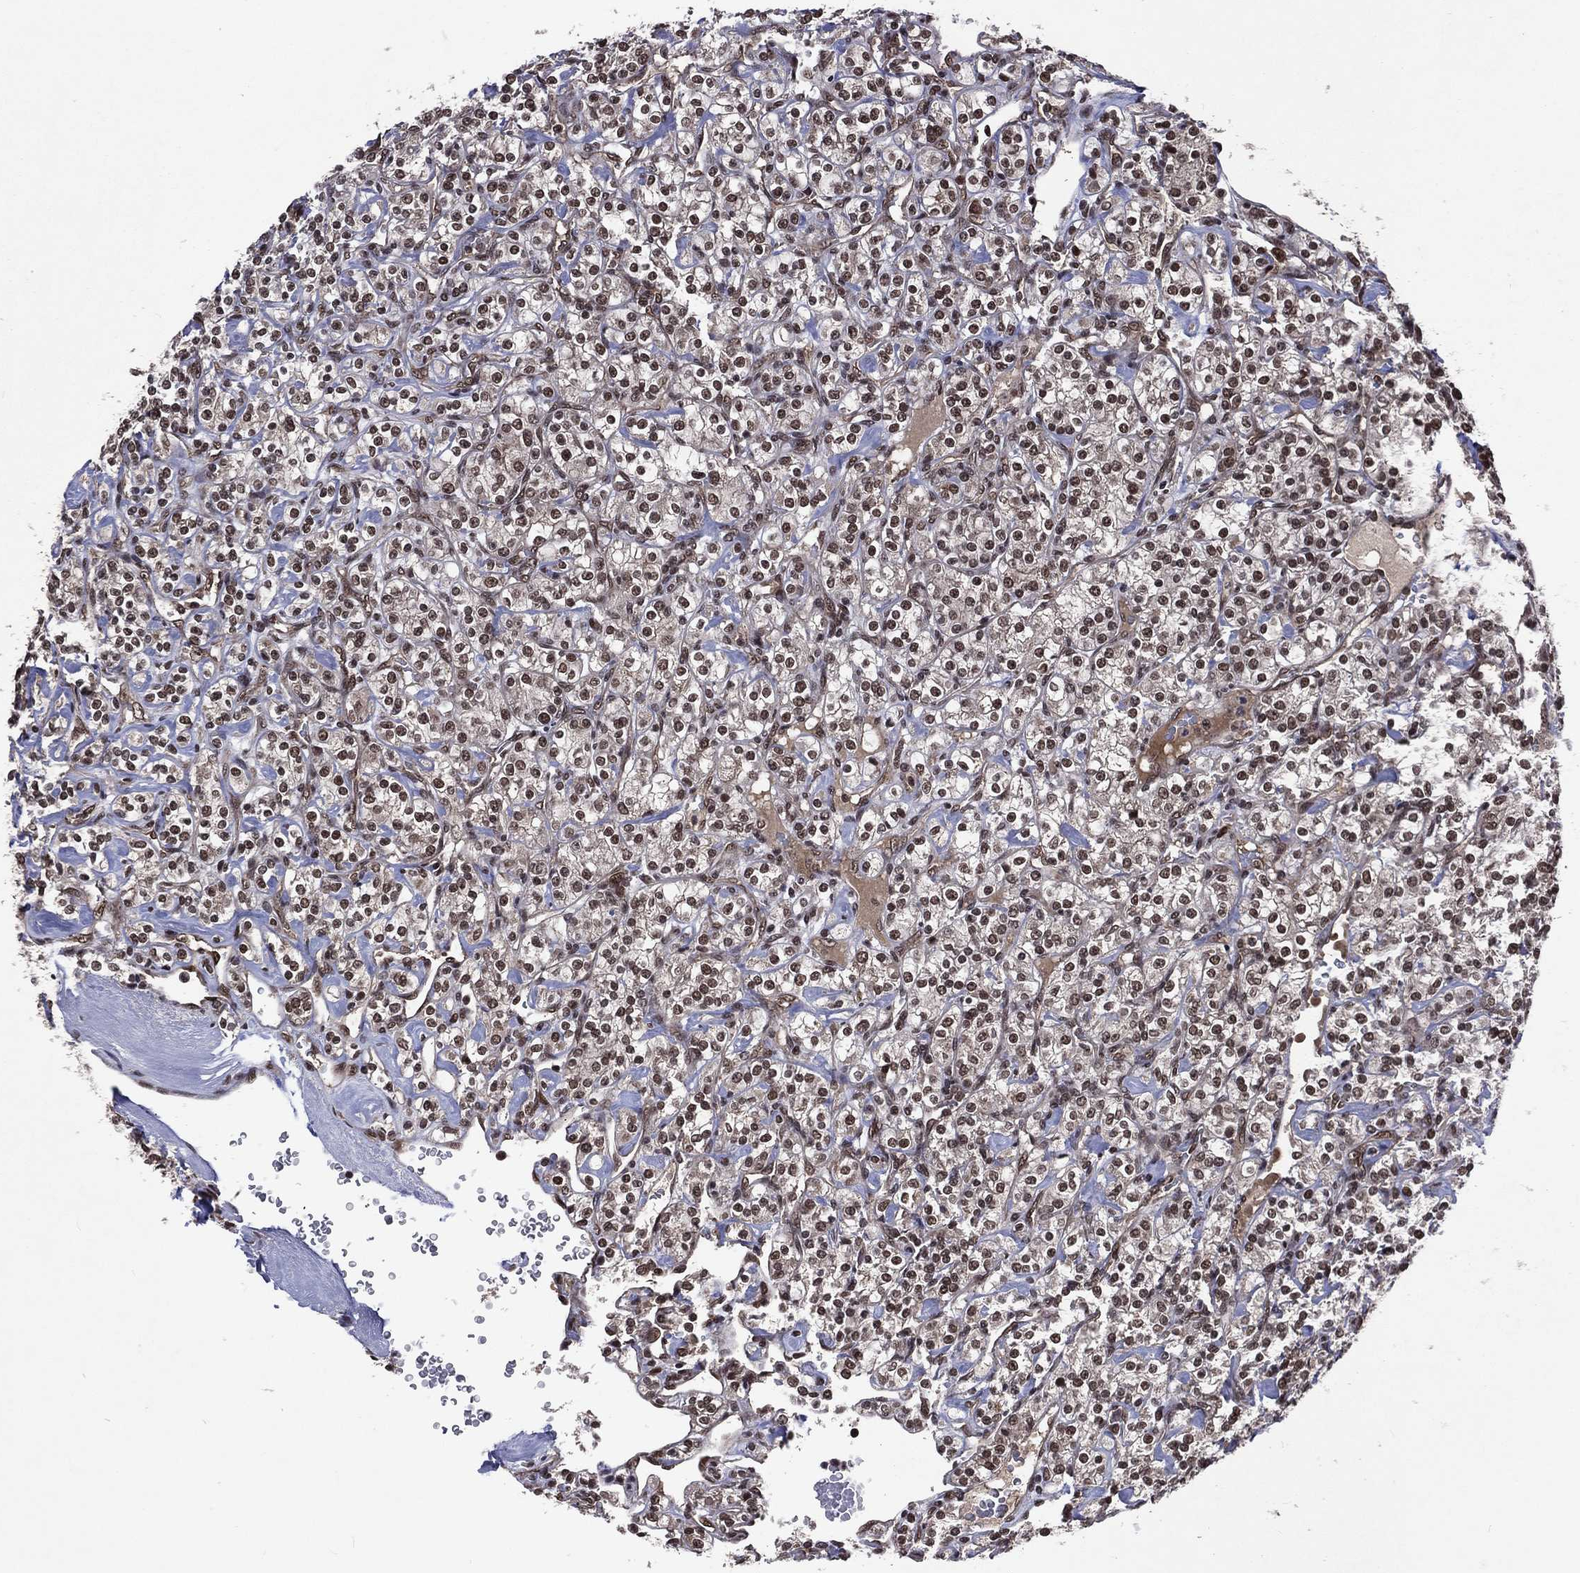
{"staining": {"intensity": "strong", "quantity": "25%-75%", "location": "nuclear"}, "tissue": "renal cancer", "cell_type": "Tumor cells", "image_type": "cancer", "snomed": [{"axis": "morphology", "description": "Adenocarcinoma, NOS"}, {"axis": "topography", "description": "Kidney"}], "caption": "Strong nuclear expression for a protein is identified in about 25%-75% of tumor cells of renal cancer (adenocarcinoma) using IHC.", "gene": "DMAP1", "patient": {"sex": "male", "age": 77}}